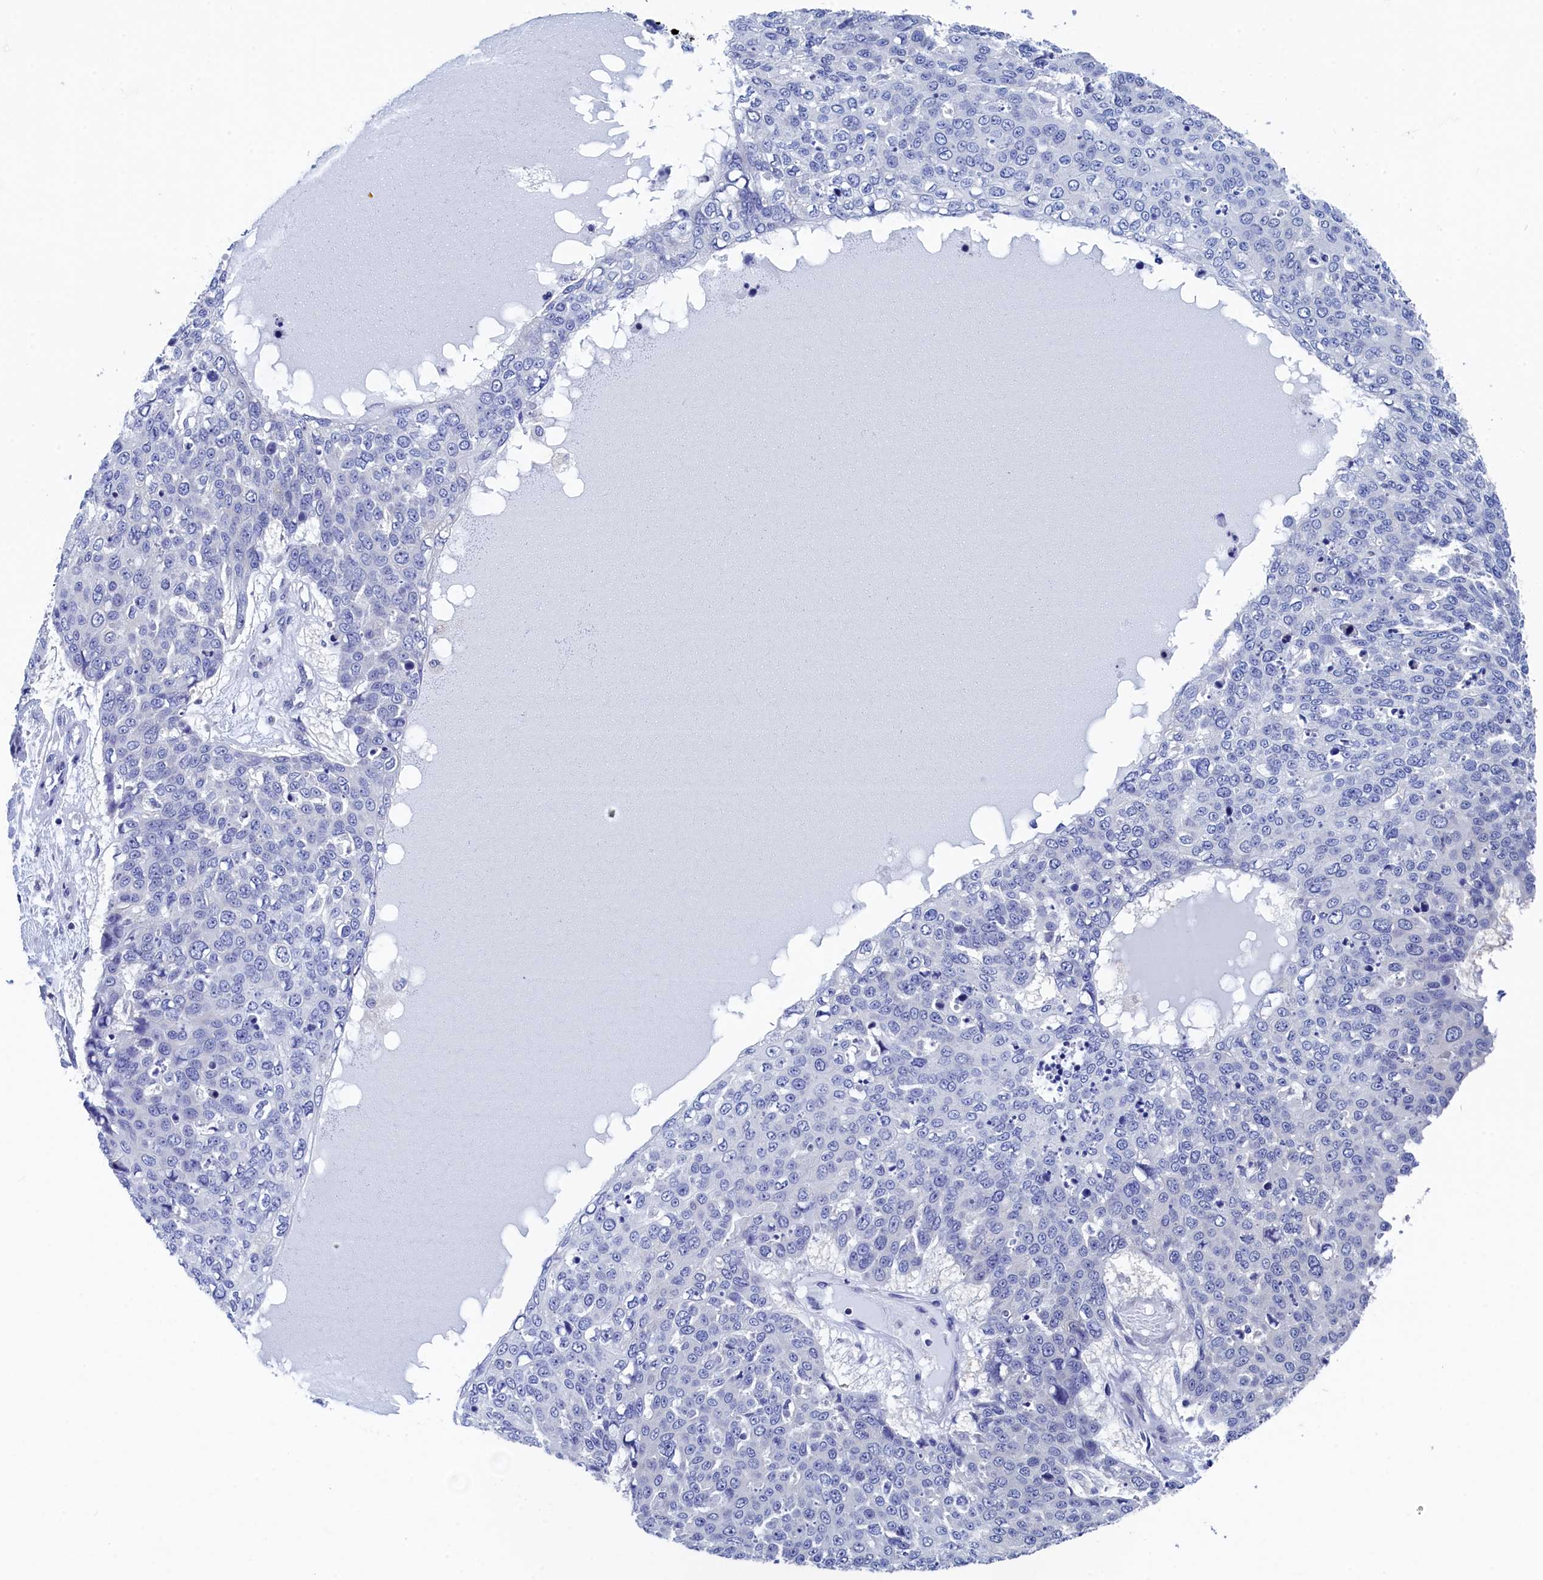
{"staining": {"intensity": "negative", "quantity": "none", "location": "none"}, "tissue": "skin cancer", "cell_type": "Tumor cells", "image_type": "cancer", "snomed": [{"axis": "morphology", "description": "Squamous cell carcinoma, NOS"}, {"axis": "topography", "description": "Skin"}], "caption": "Immunohistochemistry (IHC) histopathology image of human squamous cell carcinoma (skin) stained for a protein (brown), which displays no expression in tumor cells. (Stains: DAB (3,3'-diaminobenzidine) immunohistochemistry with hematoxylin counter stain, Microscopy: brightfield microscopy at high magnification).", "gene": "PGP", "patient": {"sex": "male", "age": 71}}